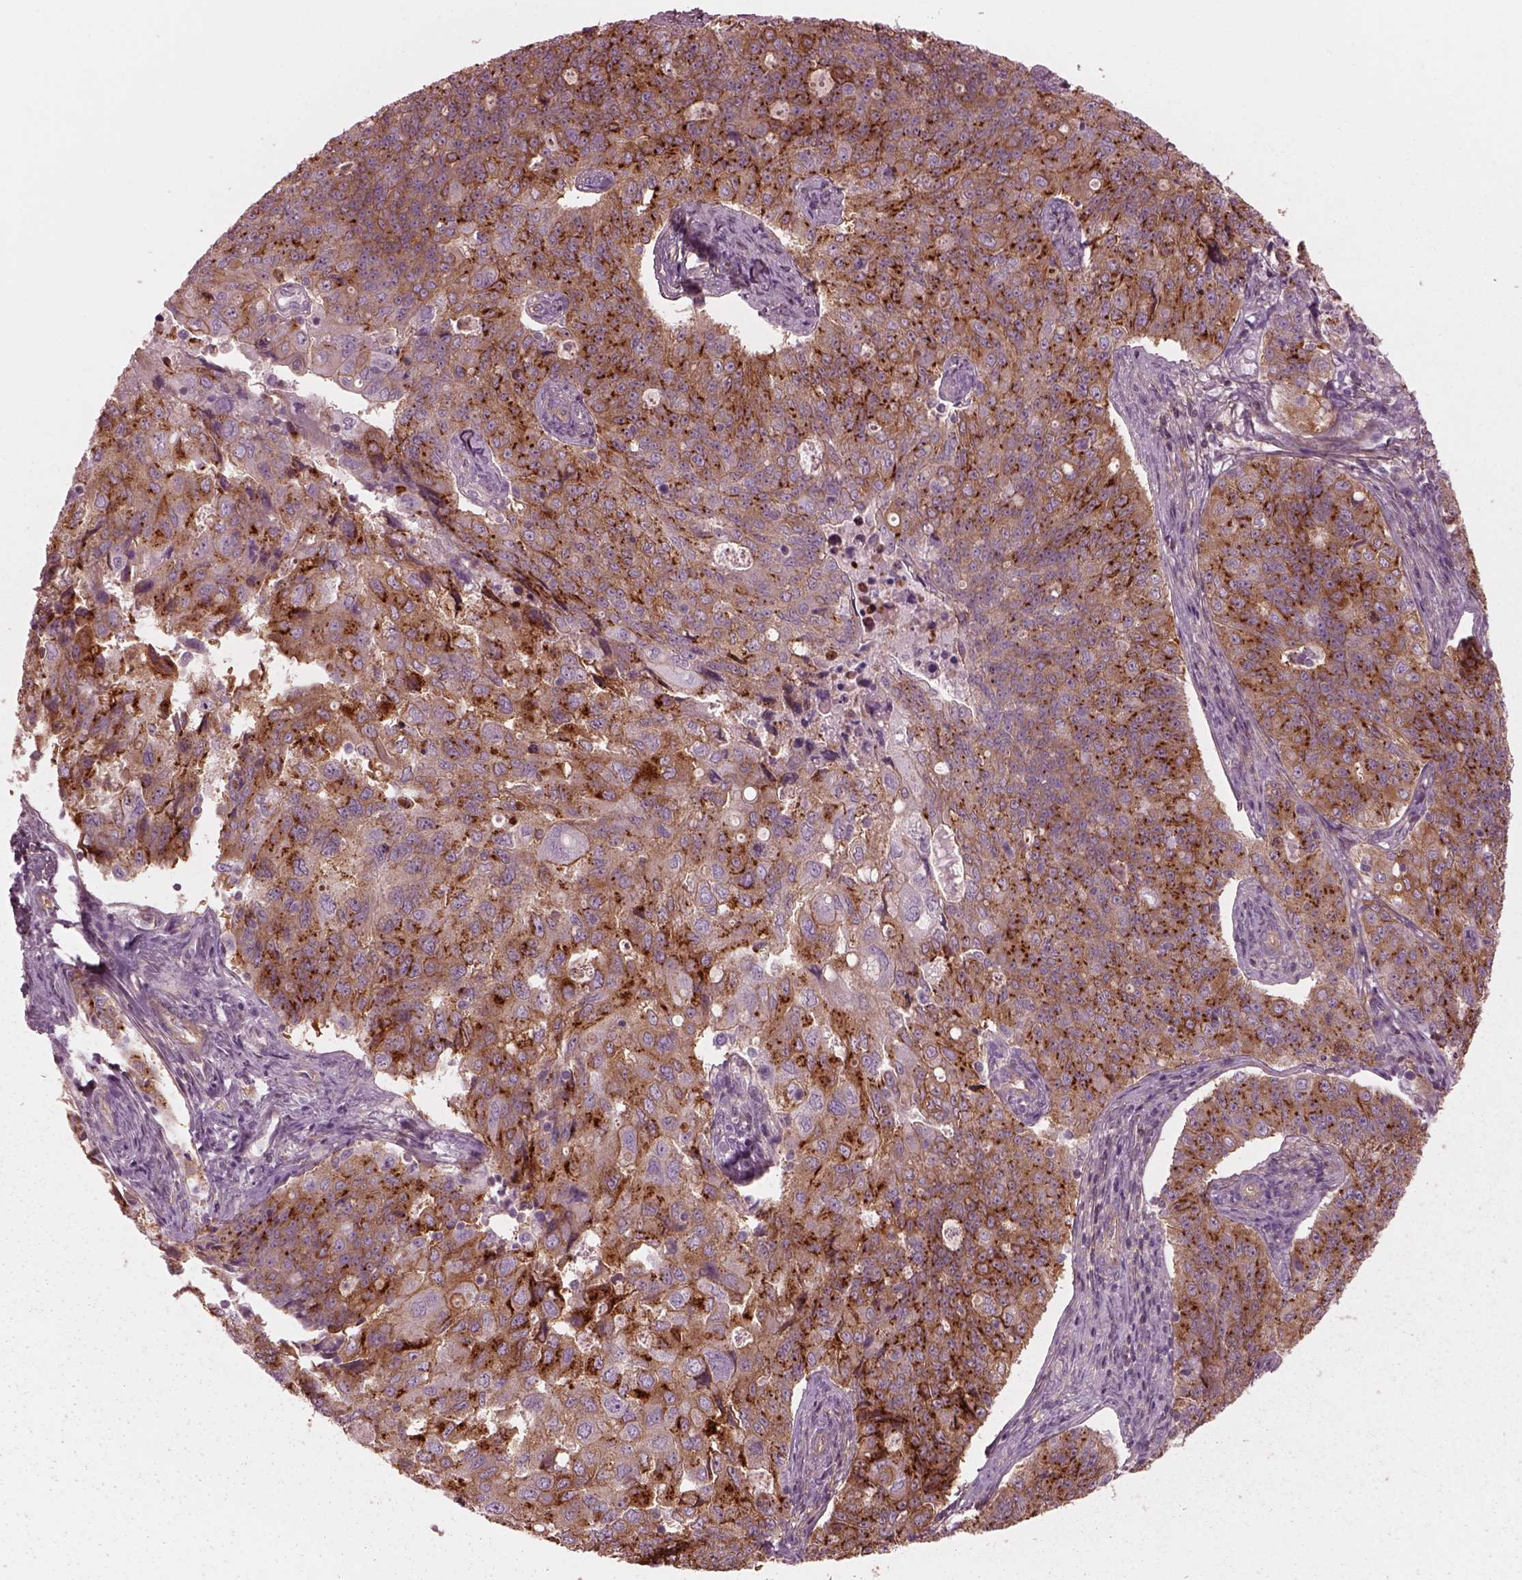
{"staining": {"intensity": "strong", "quantity": ">75%", "location": "cytoplasmic/membranous"}, "tissue": "endometrial cancer", "cell_type": "Tumor cells", "image_type": "cancer", "snomed": [{"axis": "morphology", "description": "Adenocarcinoma, NOS"}, {"axis": "topography", "description": "Endometrium"}], "caption": "Protein expression analysis of human adenocarcinoma (endometrial) reveals strong cytoplasmic/membranous expression in about >75% of tumor cells. The protein is stained brown, and the nuclei are stained in blue (DAB (3,3'-diaminobenzidine) IHC with brightfield microscopy, high magnification).", "gene": "ELAPOR1", "patient": {"sex": "female", "age": 43}}